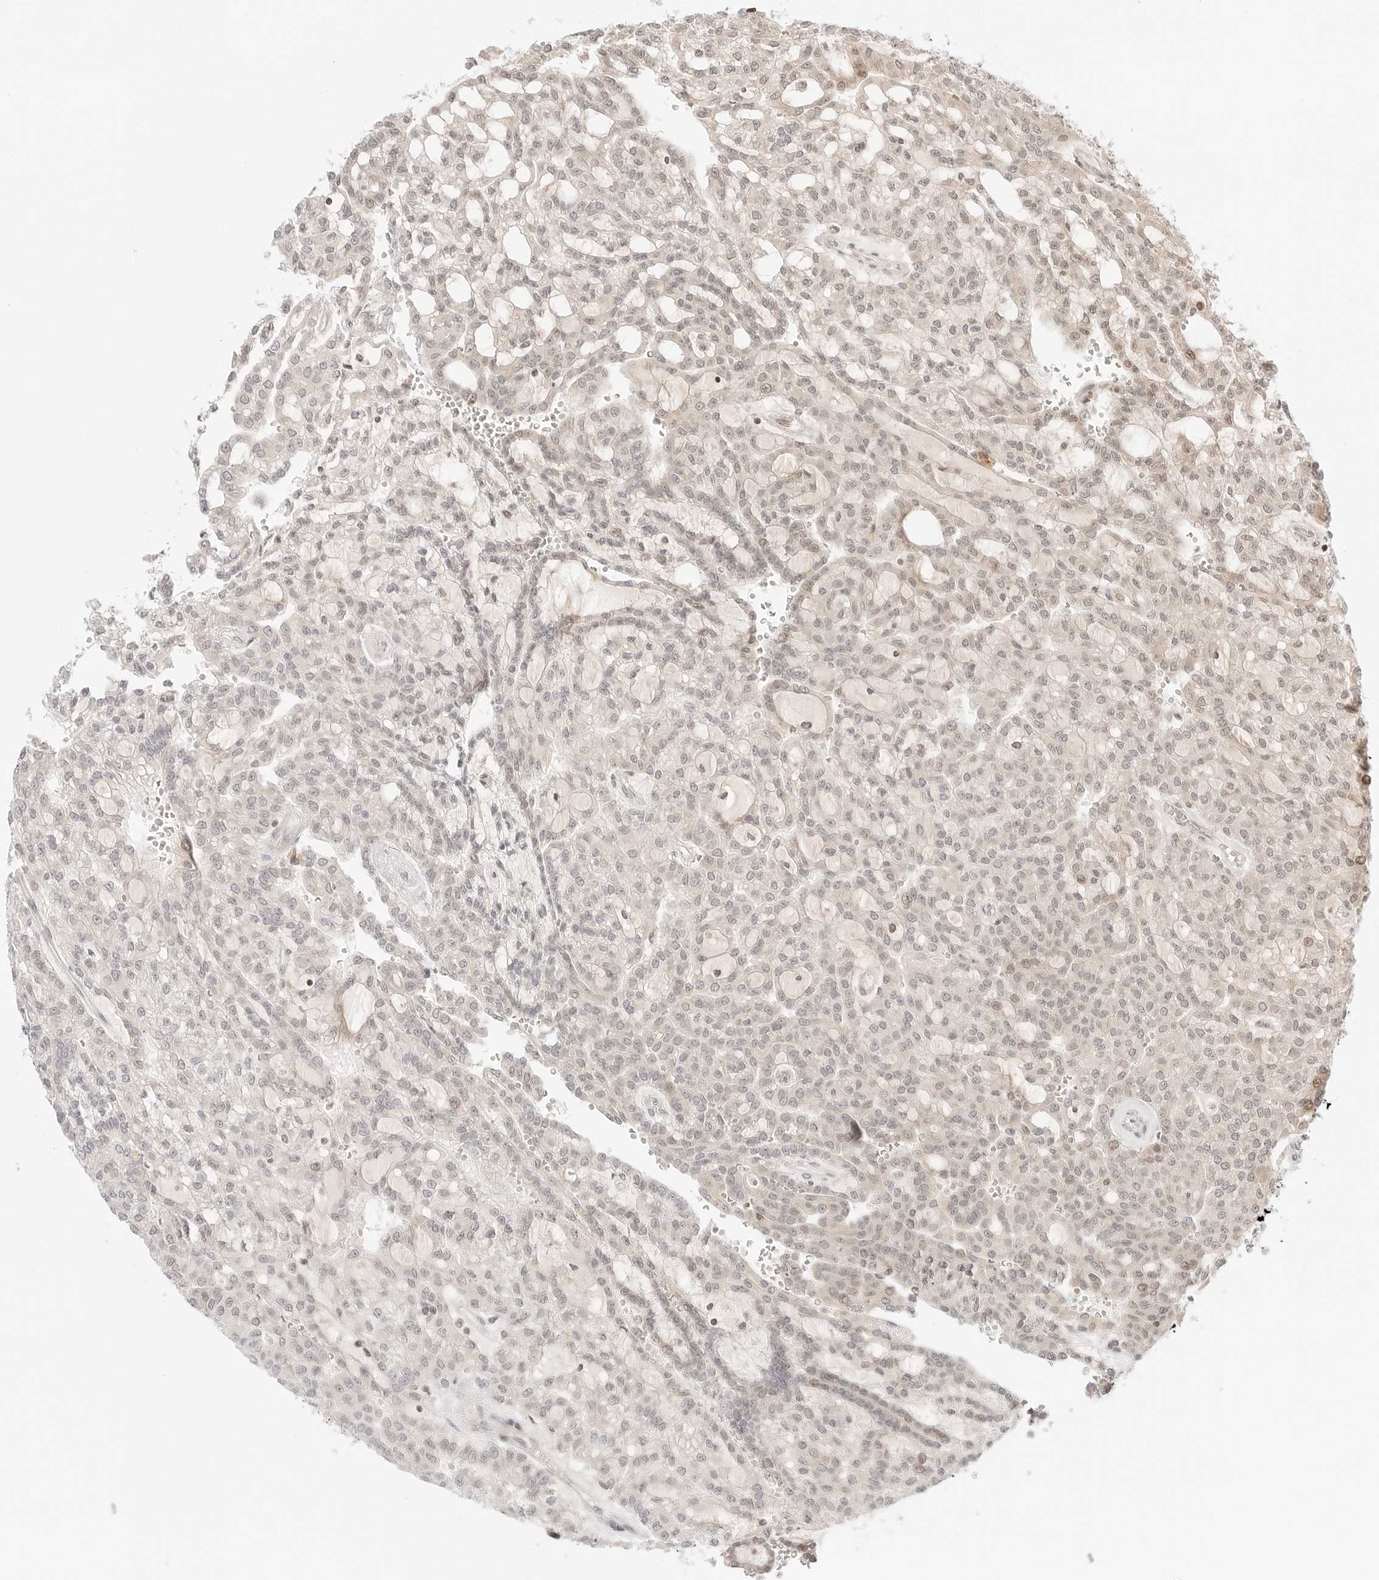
{"staining": {"intensity": "negative", "quantity": "none", "location": "none"}, "tissue": "renal cancer", "cell_type": "Tumor cells", "image_type": "cancer", "snomed": [{"axis": "morphology", "description": "Adenocarcinoma, NOS"}, {"axis": "topography", "description": "Kidney"}], "caption": "Tumor cells show no significant protein expression in renal cancer.", "gene": "RPS6KL1", "patient": {"sex": "male", "age": 63}}